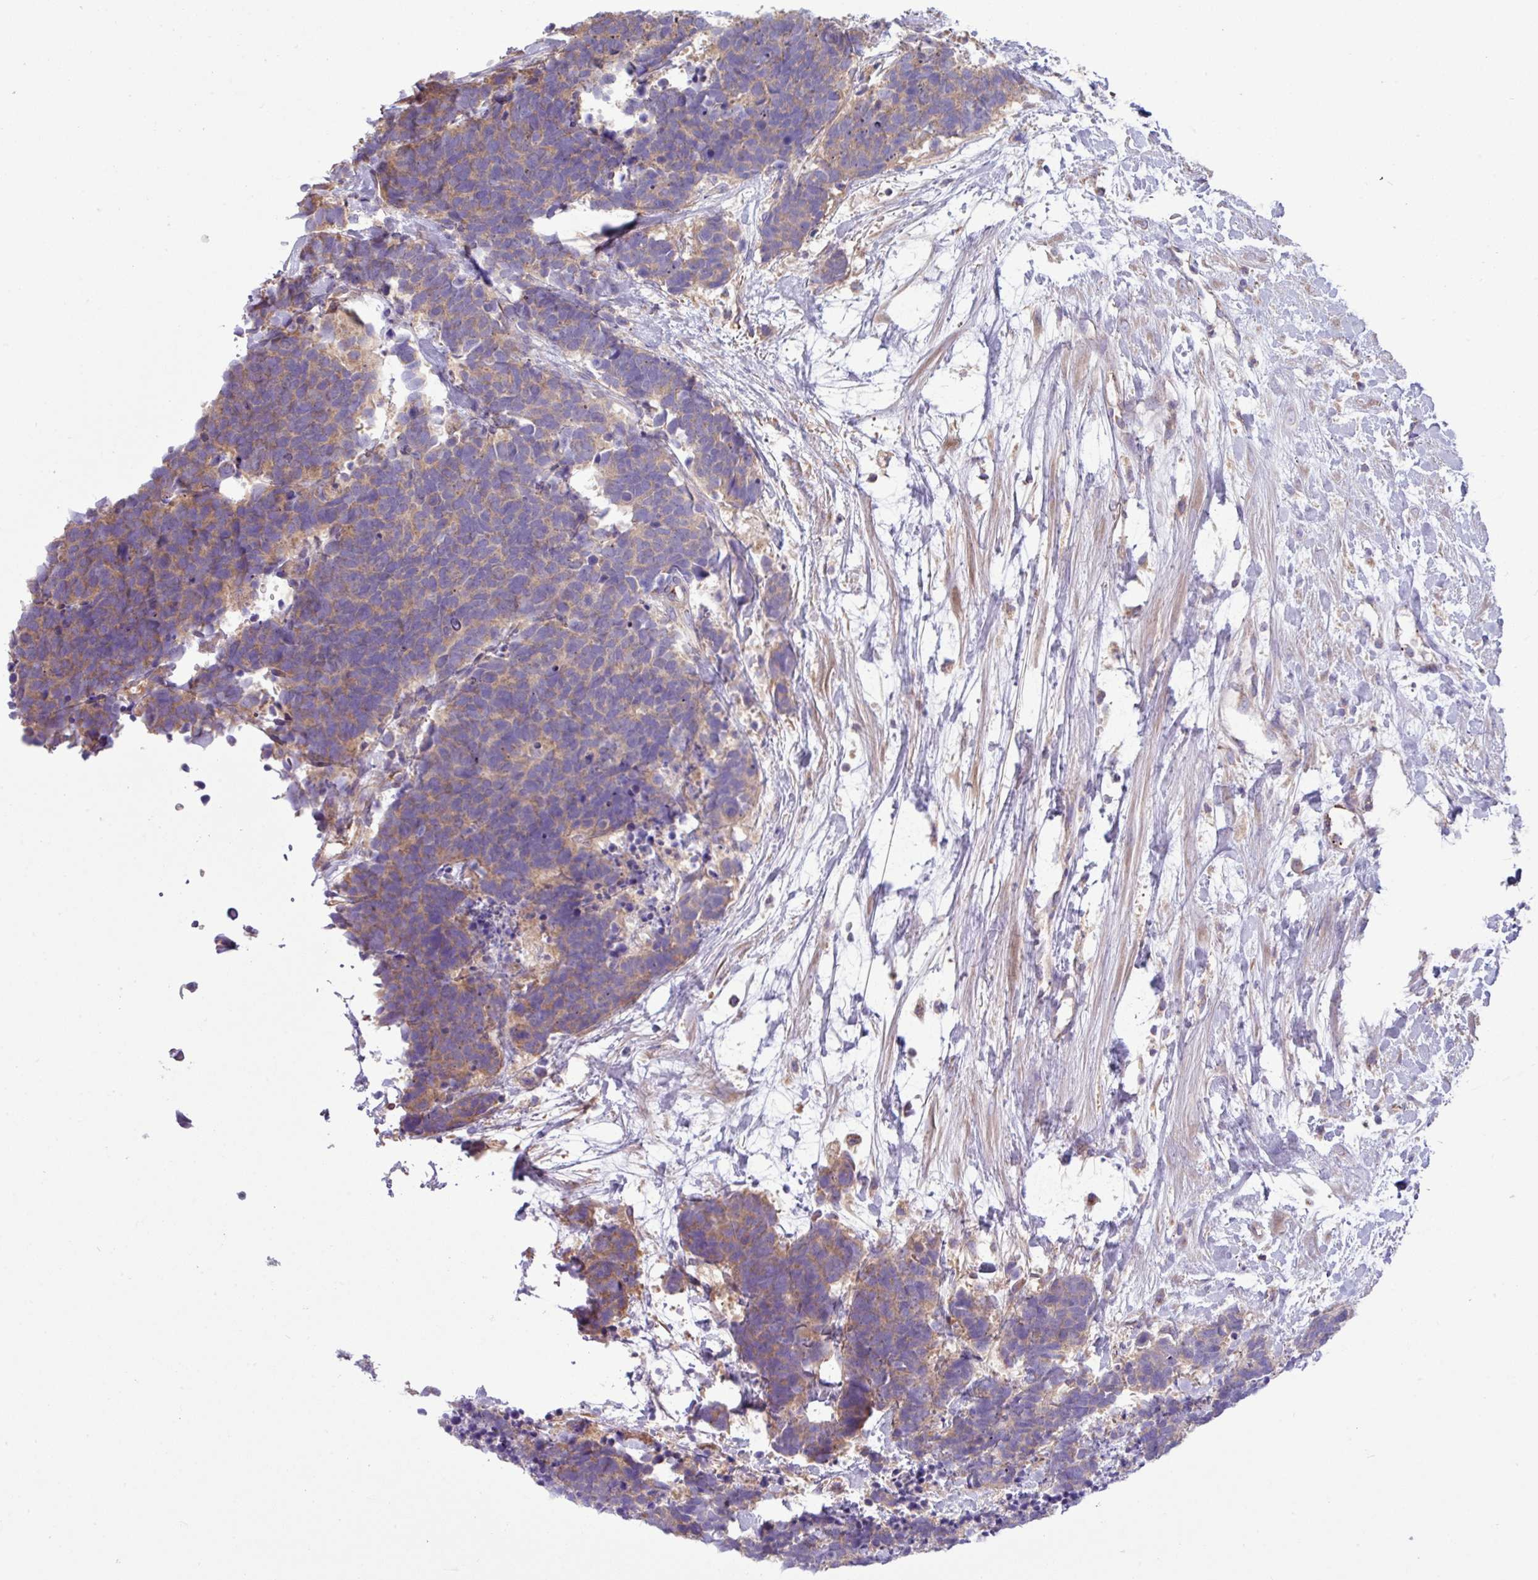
{"staining": {"intensity": "weak", "quantity": "25%-75%", "location": "cytoplasmic/membranous"}, "tissue": "carcinoid", "cell_type": "Tumor cells", "image_type": "cancer", "snomed": [{"axis": "morphology", "description": "Carcinoma, NOS"}, {"axis": "morphology", "description": "Carcinoid, malignant, NOS"}, {"axis": "topography", "description": "Prostate"}], "caption": "IHC of carcinoid reveals low levels of weak cytoplasmic/membranous expression in approximately 25%-75% of tumor cells. (DAB (3,3'-diaminobenzidine) IHC with brightfield microscopy, high magnification).", "gene": "PPM1J", "patient": {"sex": "male", "age": 57}}